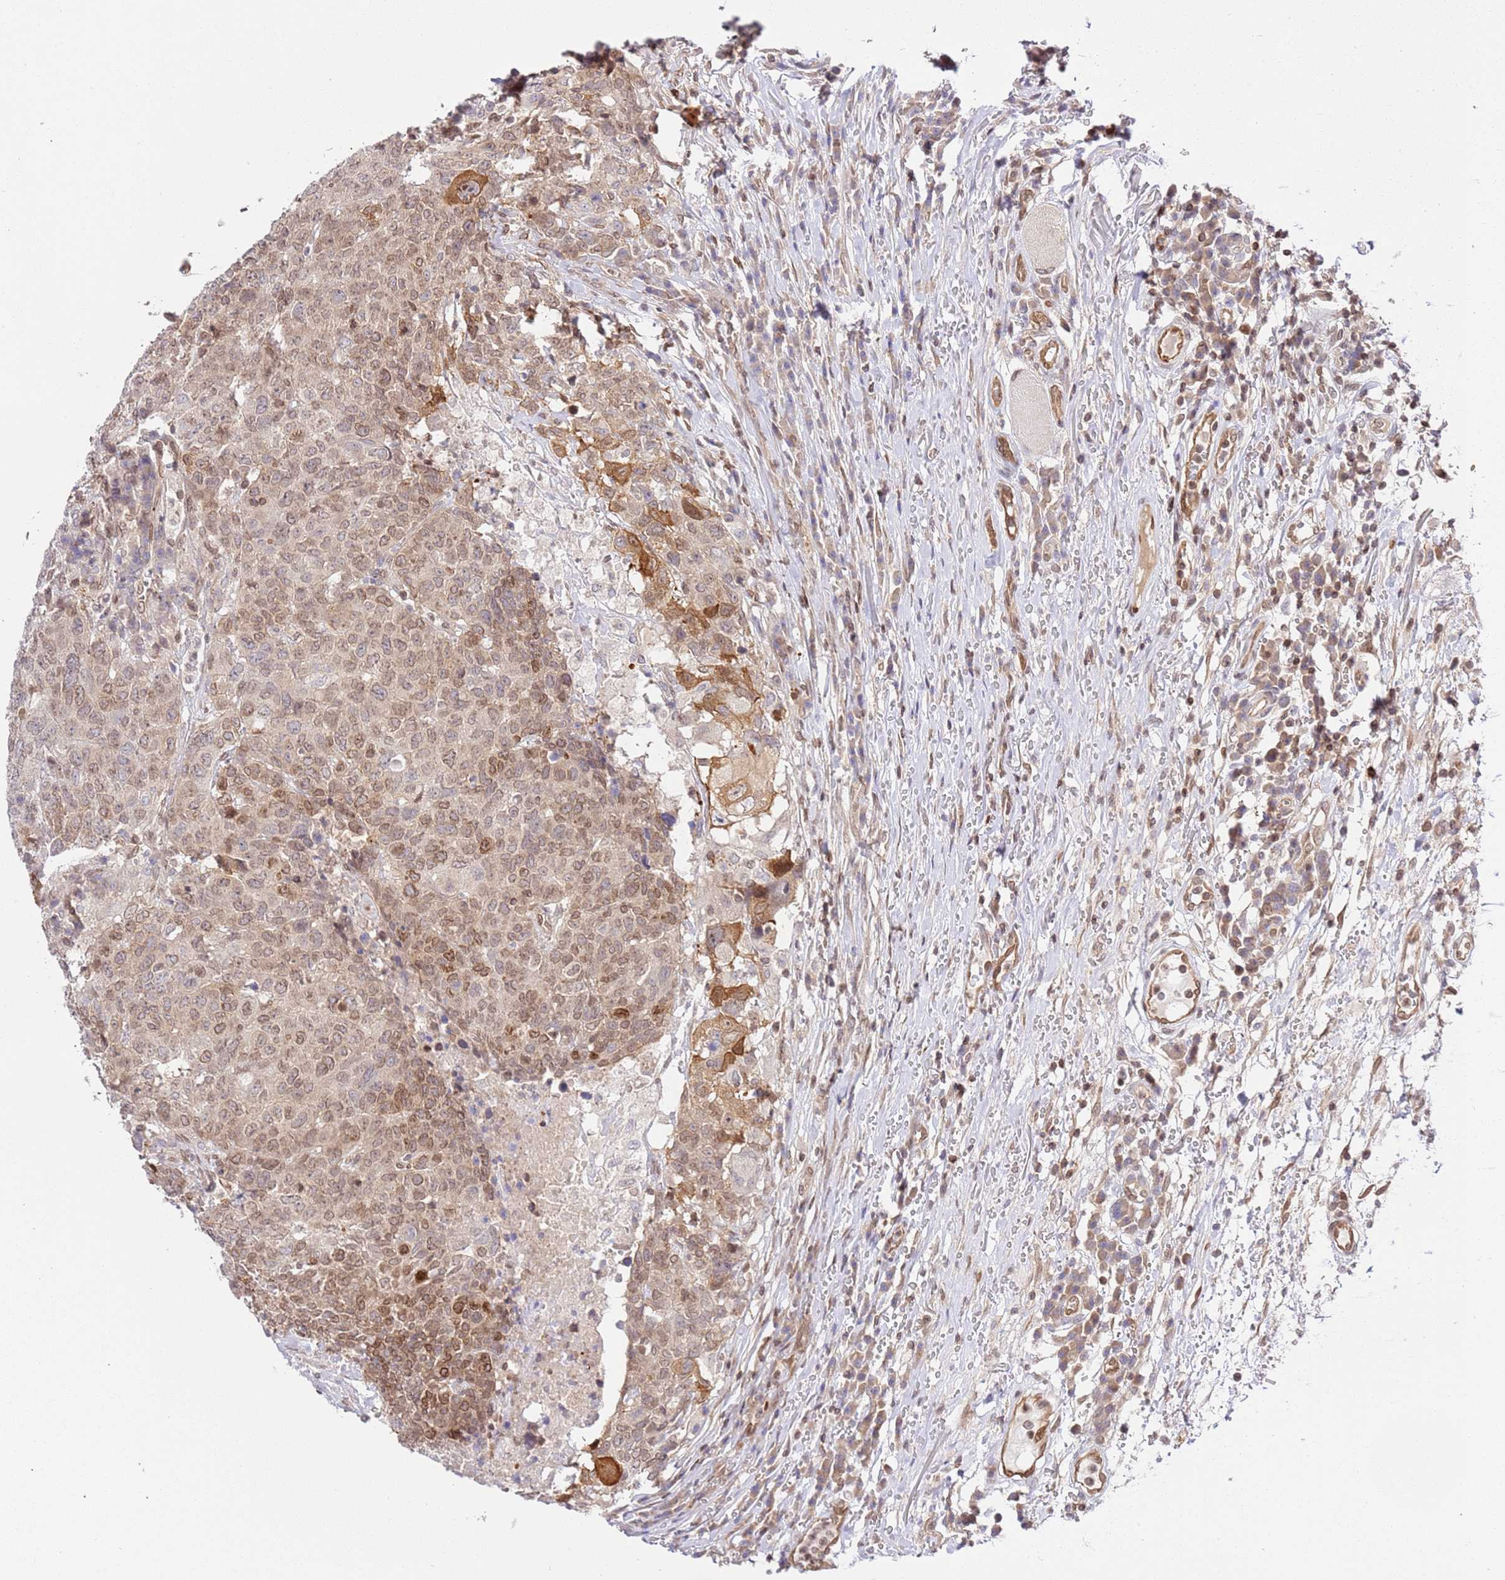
{"staining": {"intensity": "moderate", "quantity": "25%-75%", "location": "cytoplasmic/membranous,nuclear"}, "tissue": "head and neck cancer", "cell_type": "Tumor cells", "image_type": "cancer", "snomed": [{"axis": "morphology", "description": "Normal tissue, NOS"}, {"axis": "morphology", "description": "Squamous cell carcinoma, NOS"}, {"axis": "topography", "description": "Skeletal muscle"}, {"axis": "topography", "description": "Vascular tissue"}, {"axis": "topography", "description": "Peripheral nerve tissue"}, {"axis": "topography", "description": "Head-Neck"}], "caption": "An immunohistochemistry histopathology image of tumor tissue is shown. Protein staining in brown shows moderate cytoplasmic/membranous and nuclear positivity in head and neck cancer within tumor cells. (DAB = brown stain, brightfield microscopy at high magnification).", "gene": "TRIM37", "patient": {"sex": "male", "age": 66}}